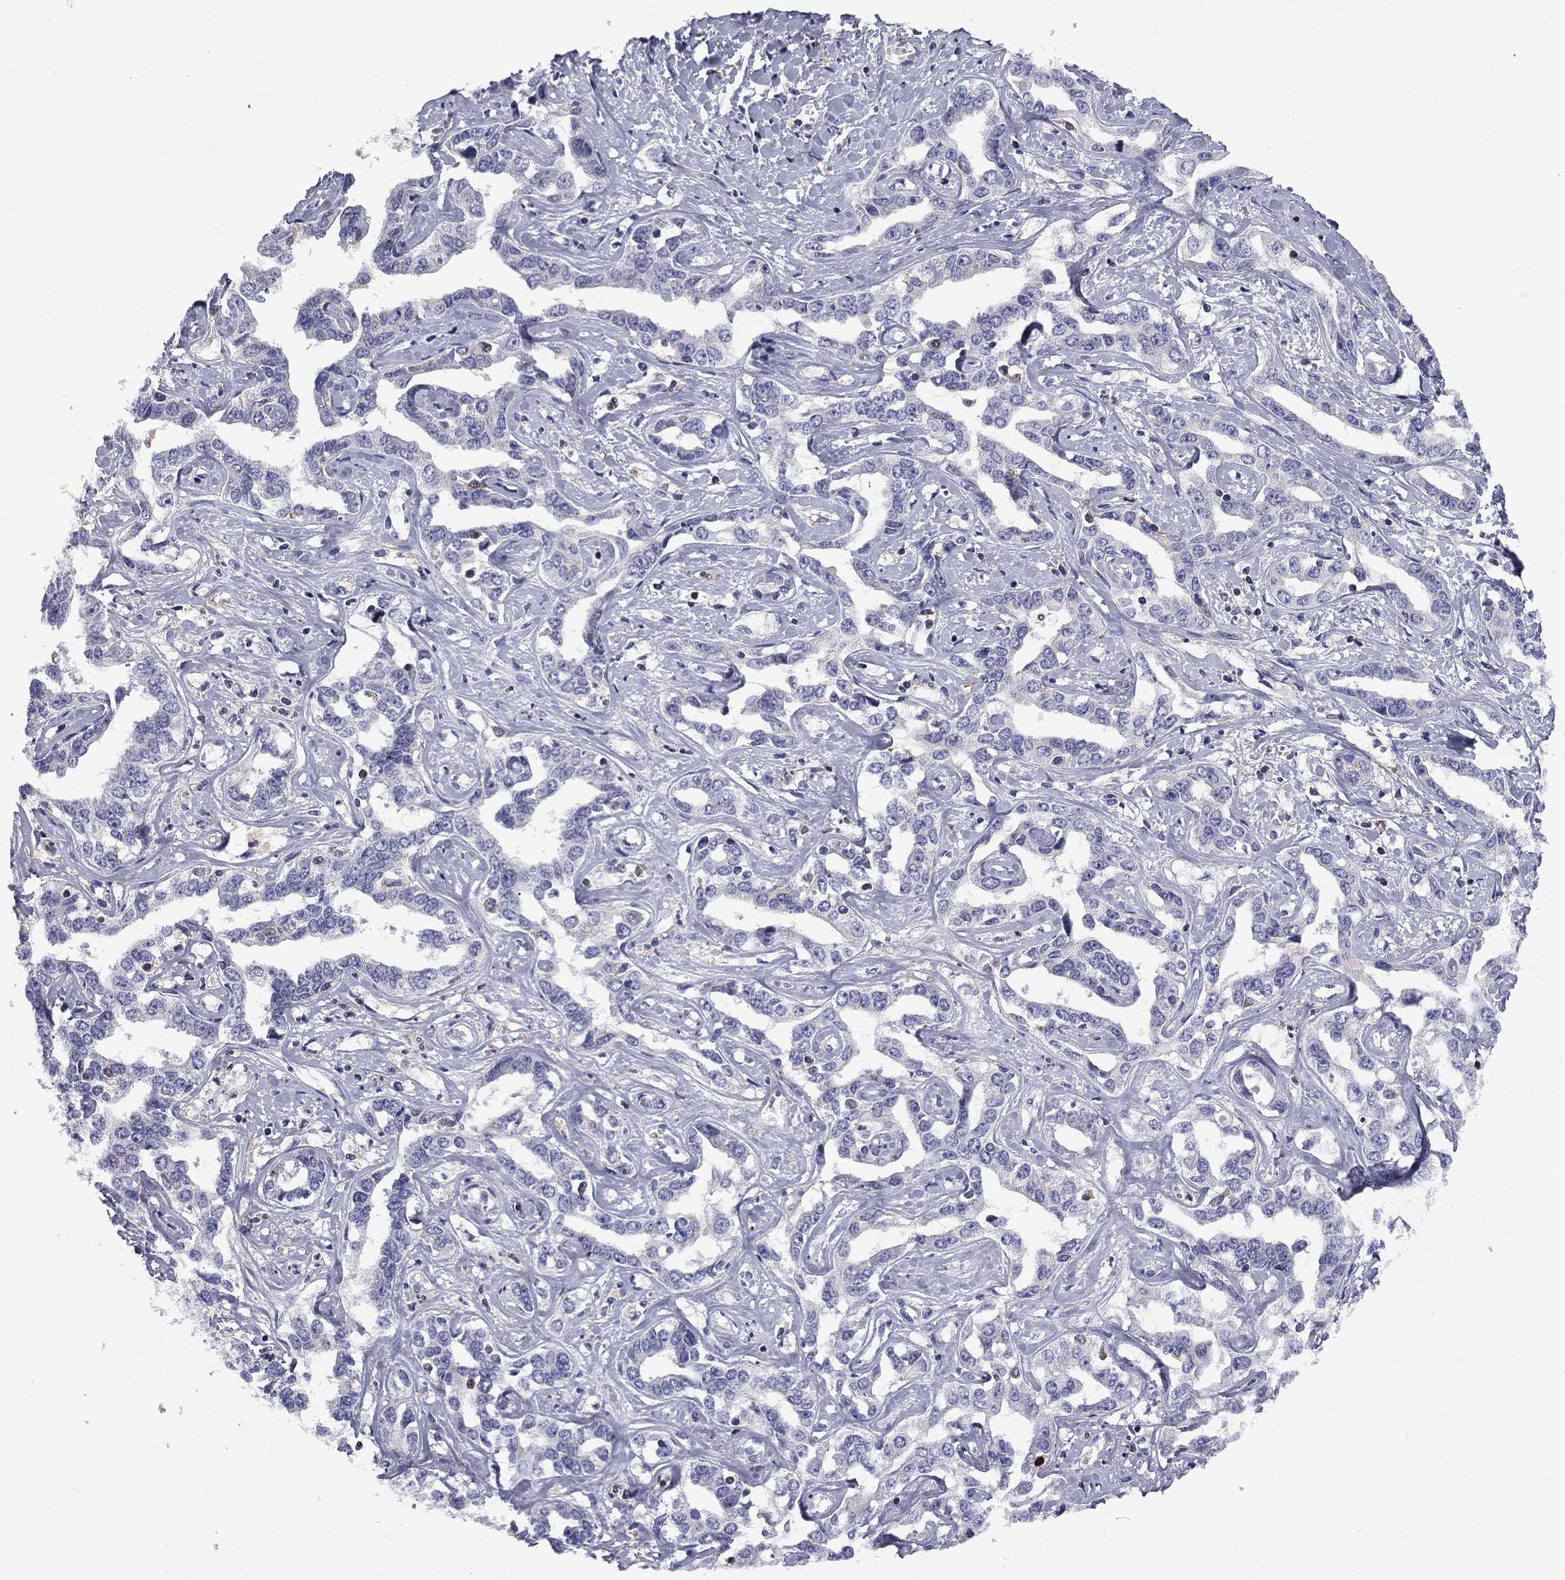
{"staining": {"intensity": "negative", "quantity": "none", "location": "none"}, "tissue": "liver cancer", "cell_type": "Tumor cells", "image_type": "cancer", "snomed": [{"axis": "morphology", "description": "Cholangiocarcinoma"}, {"axis": "topography", "description": "Liver"}], "caption": "Immunohistochemical staining of human cholangiocarcinoma (liver) displays no significant expression in tumor cells.", "gene": "ARHGAP45", "patient": {"sex": "male", "age": 59}}